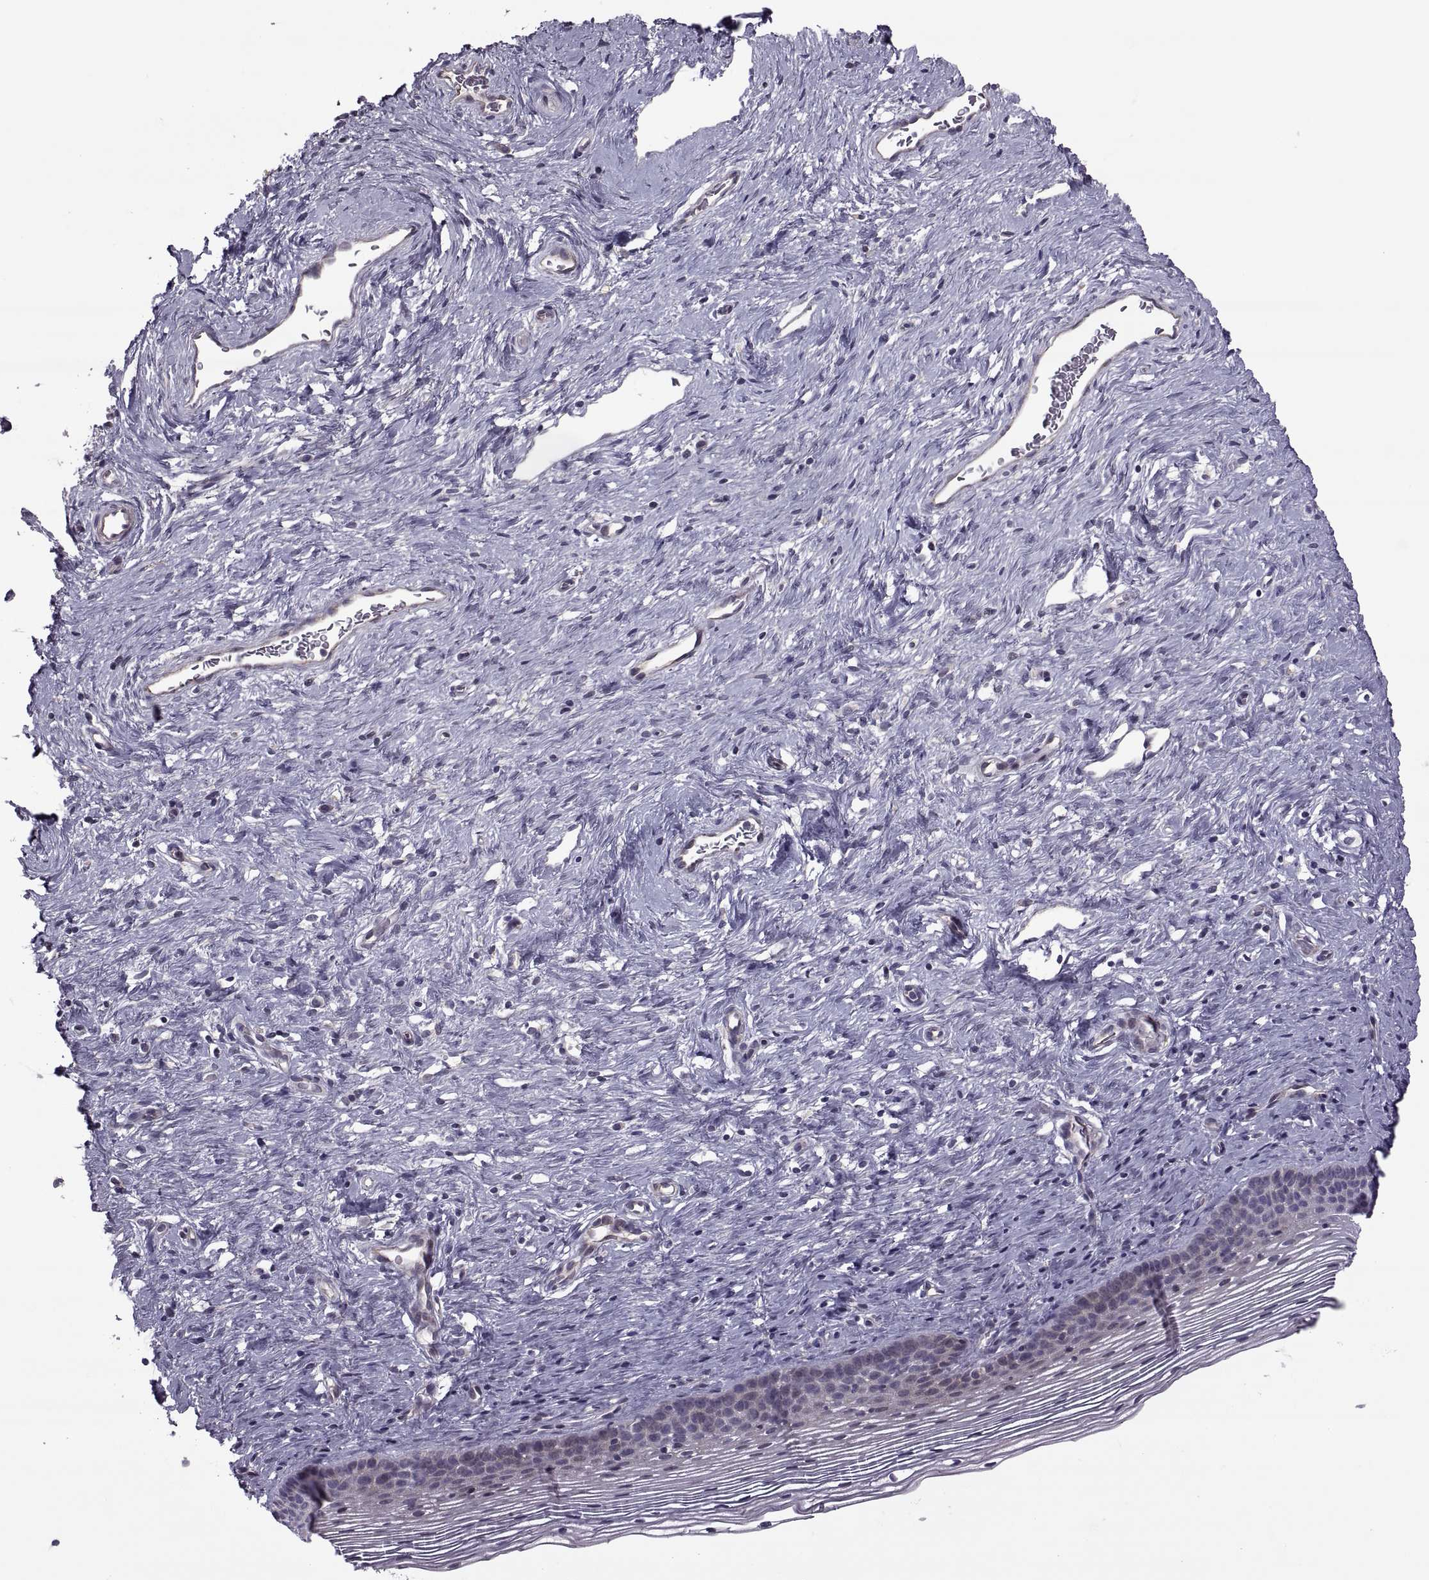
{"staining": {"intensity": "negative", "quantity": "none", "location": "none"}, "tissue": "cervix", "cell_type": "Glandular cells", "image_type": "normal", "snomed": [{"axis": "morphology", "description": "Normal tissue, NOS"}, {"axis": "topography", "description": "Cervix"}], "caption": "A histopathology image of cervix stained for a protein demonstrates no brown staining in glandular cells.", "gene": "ODF3", "patient": {"sex": "female", "age": 39}}